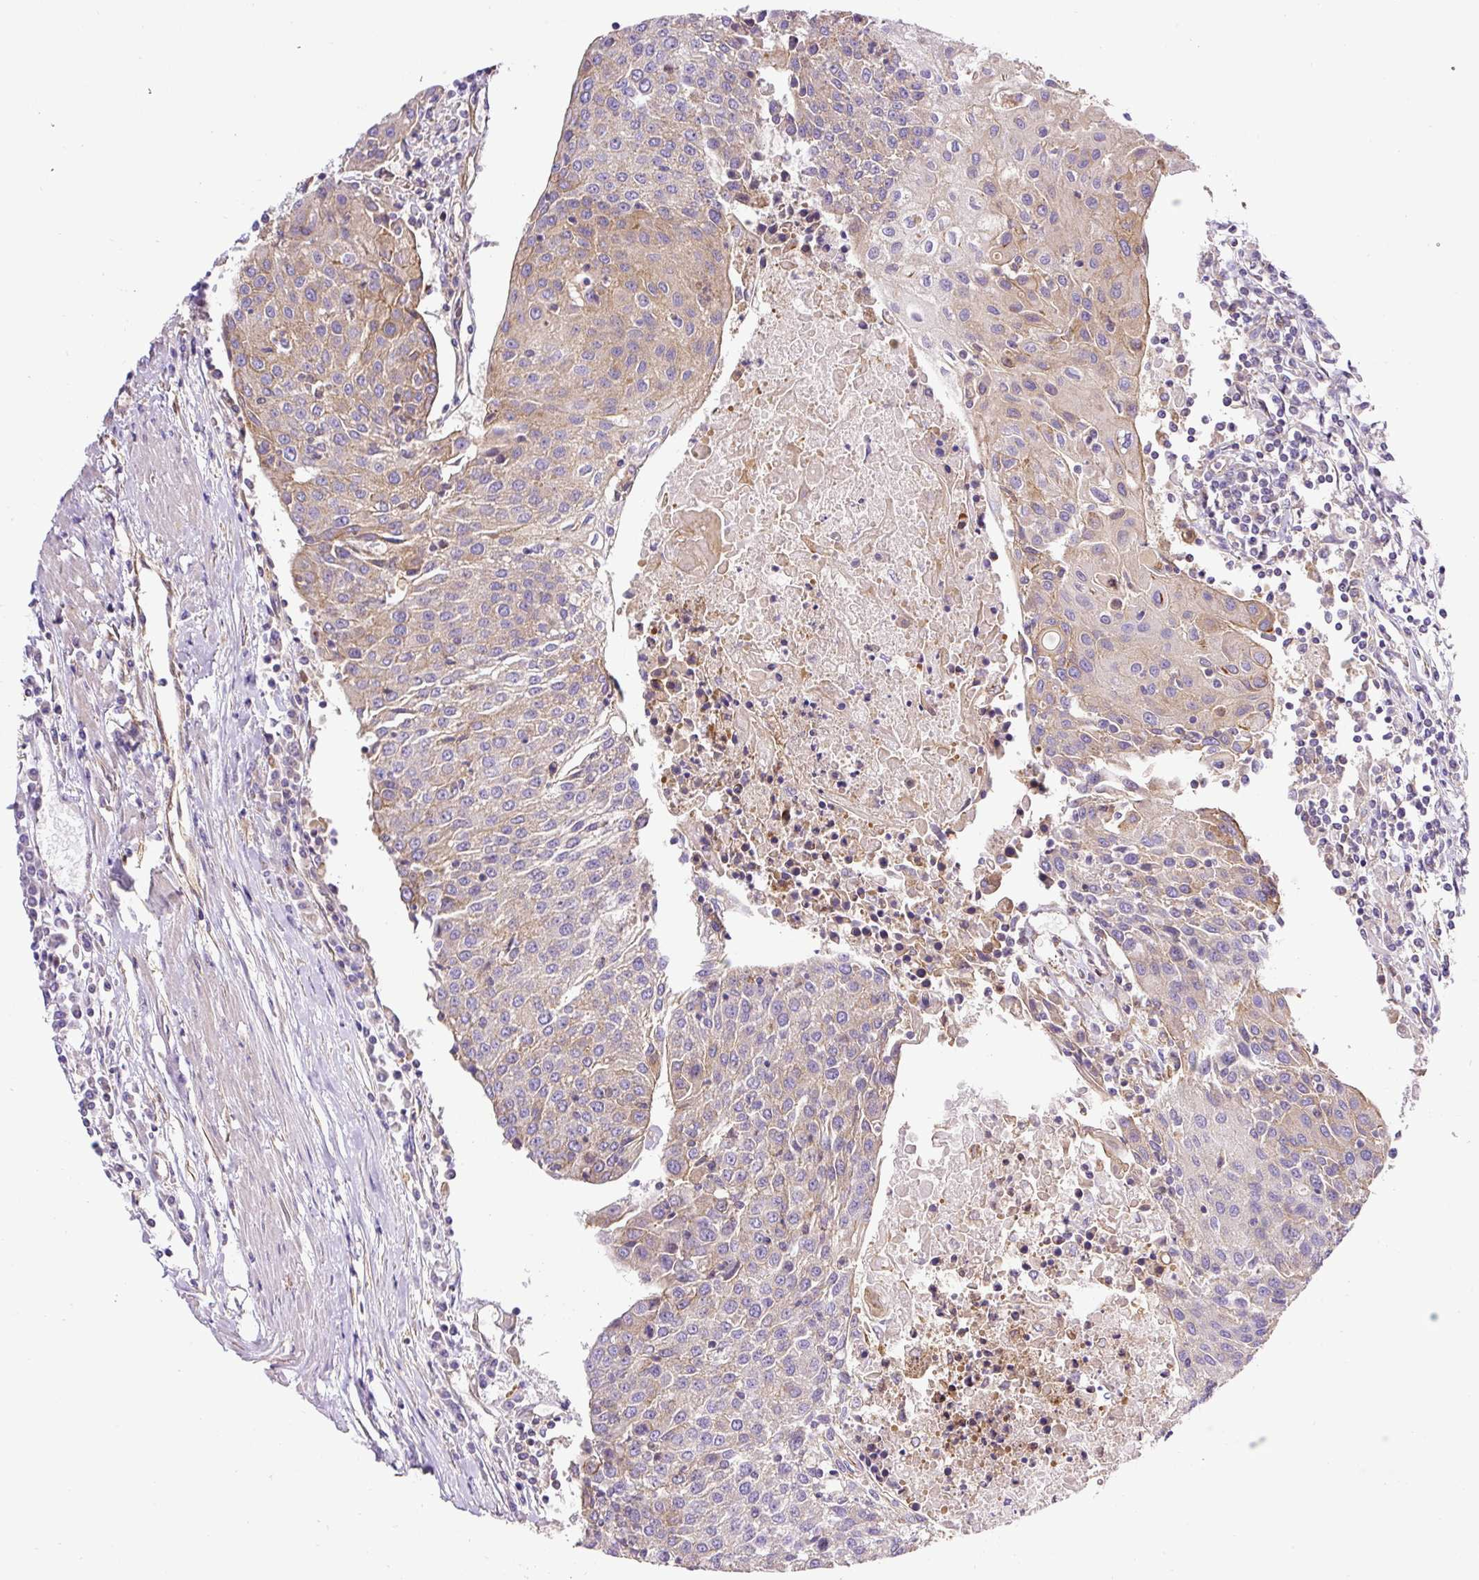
{"staining": {"intensity": "weak", "quantity": "25%-75%", "location": "cytoplasmic/membranous"}, "tissue": "urothelial cancer", "cell_type": "Tumor cells", "image_type": "cancer", "snomed": [{"axis": "morphology", "description": "Urothelial carcinoma, High grade"}, {"axis": "topography", "description": "Urinary bladder"}], "caption": "This histopathology image shows immunohistochemistry (IHC) staining of human urothelial cancer, with low weak cytoplasmic/membranous staining in approximately 25%-75% of tumor cells.", "gene": "DCTN1", "patient": {"sex": "female", "age": 85}}